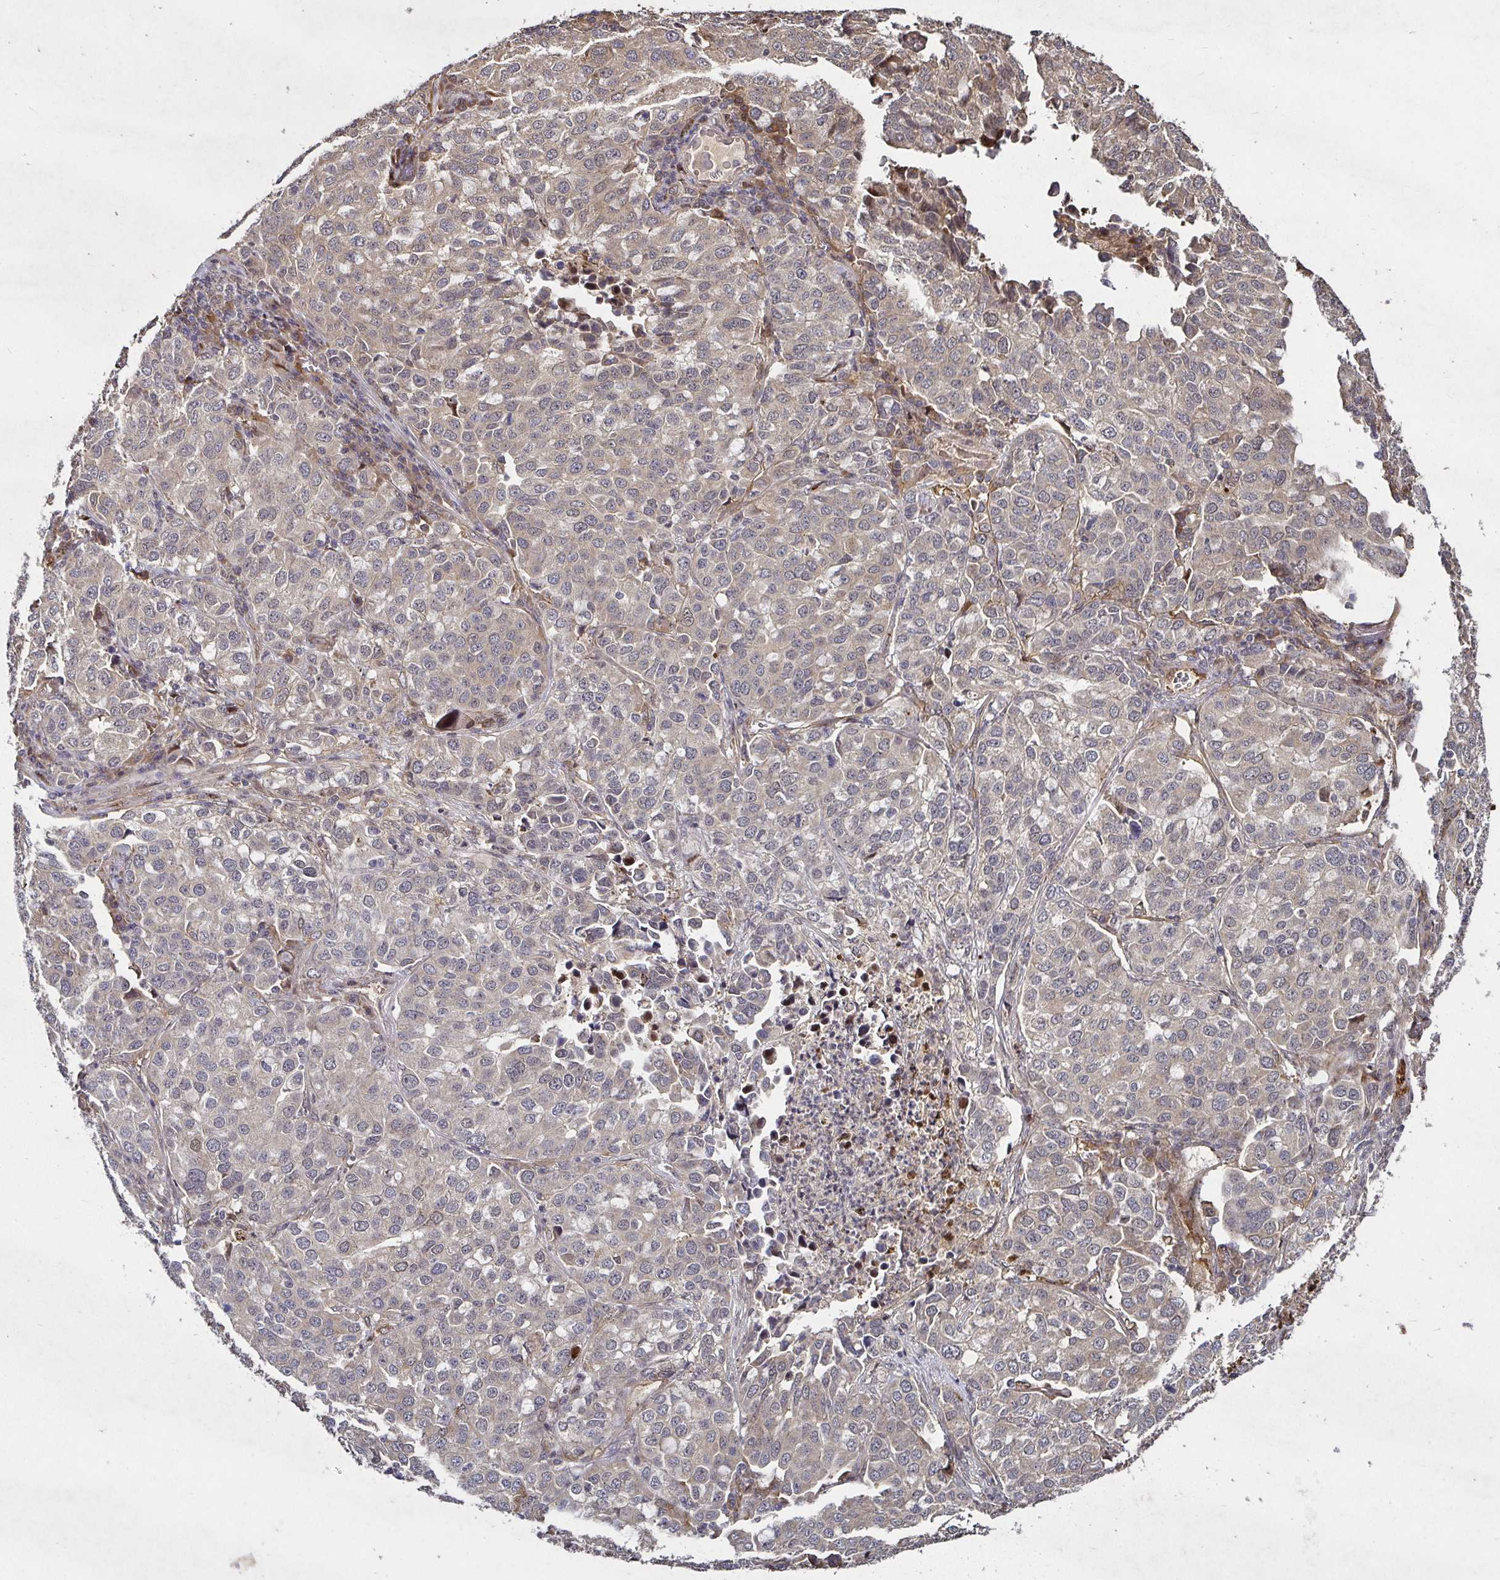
{"staining": {"intensity": "weak", "quantity": "25%-75%", "location": "cytoplasmic/membranous"}, "tissue": "lung cancer", "cell_type": "Tumor cells", "image_type": "cancer", "snomed": [{"axis": "morphology", "description": "Adenocarcinoma, NOS"}, {"axis": "morphology", "description": "Adenocarcinoma, metastatic, NOS"}, {"axis": "topography", "description": "Lymph node"}, {"axis": "topography", "description": "Lung"}], "caption": "A micrograph of metastatic adenocarcinoma (lung) stained for a protein shows weak cytoplasmic/membranous brown staining in tumor cells.", "gene": "SMYD3", "patient": {"sex": "female", "age": 65}}